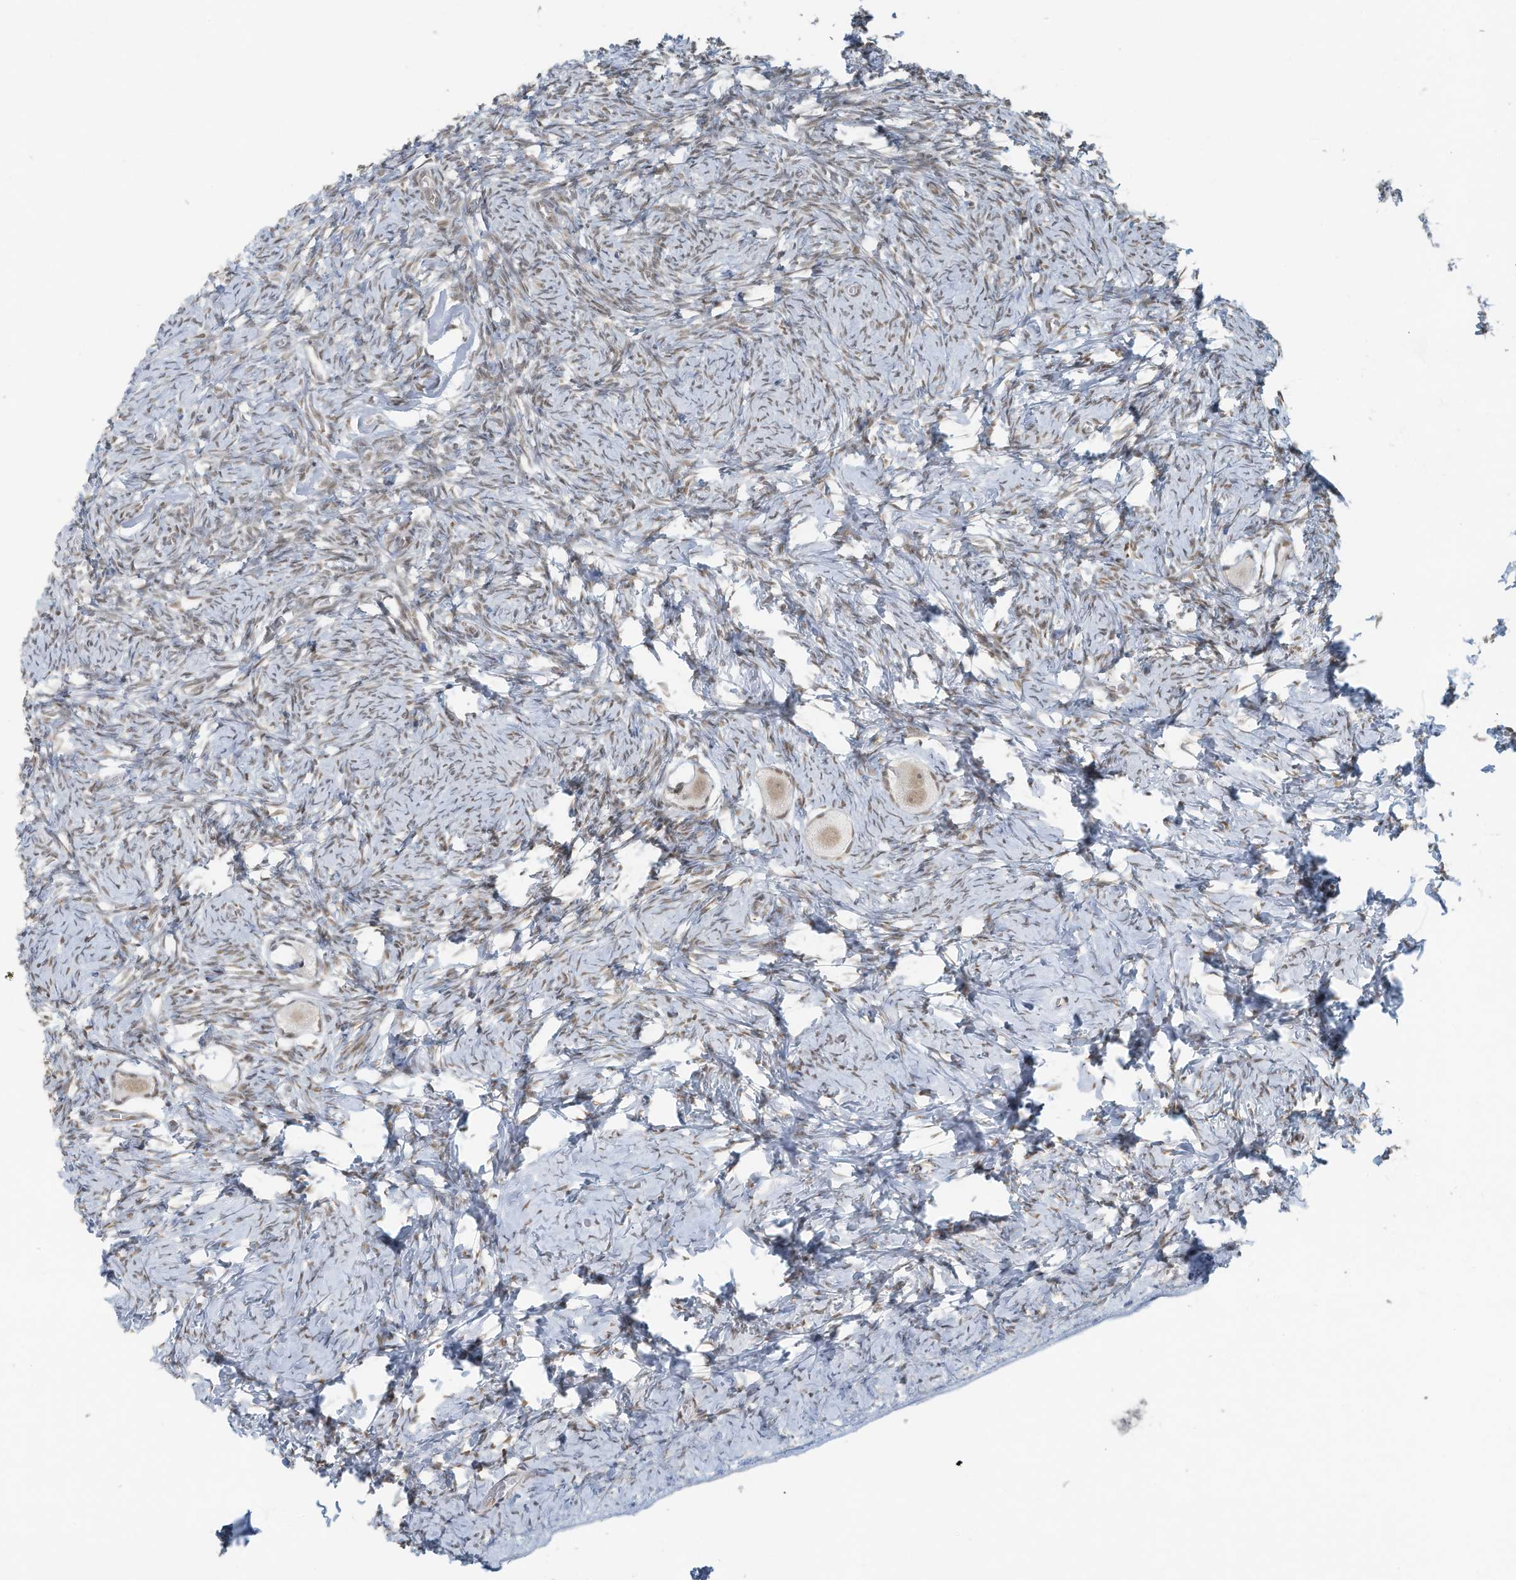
{"staining": {"intensity": "weak", "quantity": ">75%", "location": "nuclear"}, "tissue": "ovary", "cell_type": "Follicle cells", "image_type": "normal", "snomed": [{"axis": "morphology", "description": "Normal tissue, NOS"}, {"axis": "topography", "description": "Ovary"}], "caption": "Immunohistochemical staining of unremarkable ovary exhibits weak nuclear protein positivity in about >75% of follicle cells. Using DAB (3,3'-diaminobenzidine) (brown) and hematoxylin (blue) stains, captured at high magnification using brightfield microscopy.", "gene": "DBR1", "patient": {"sex": "female", "age": 27}}